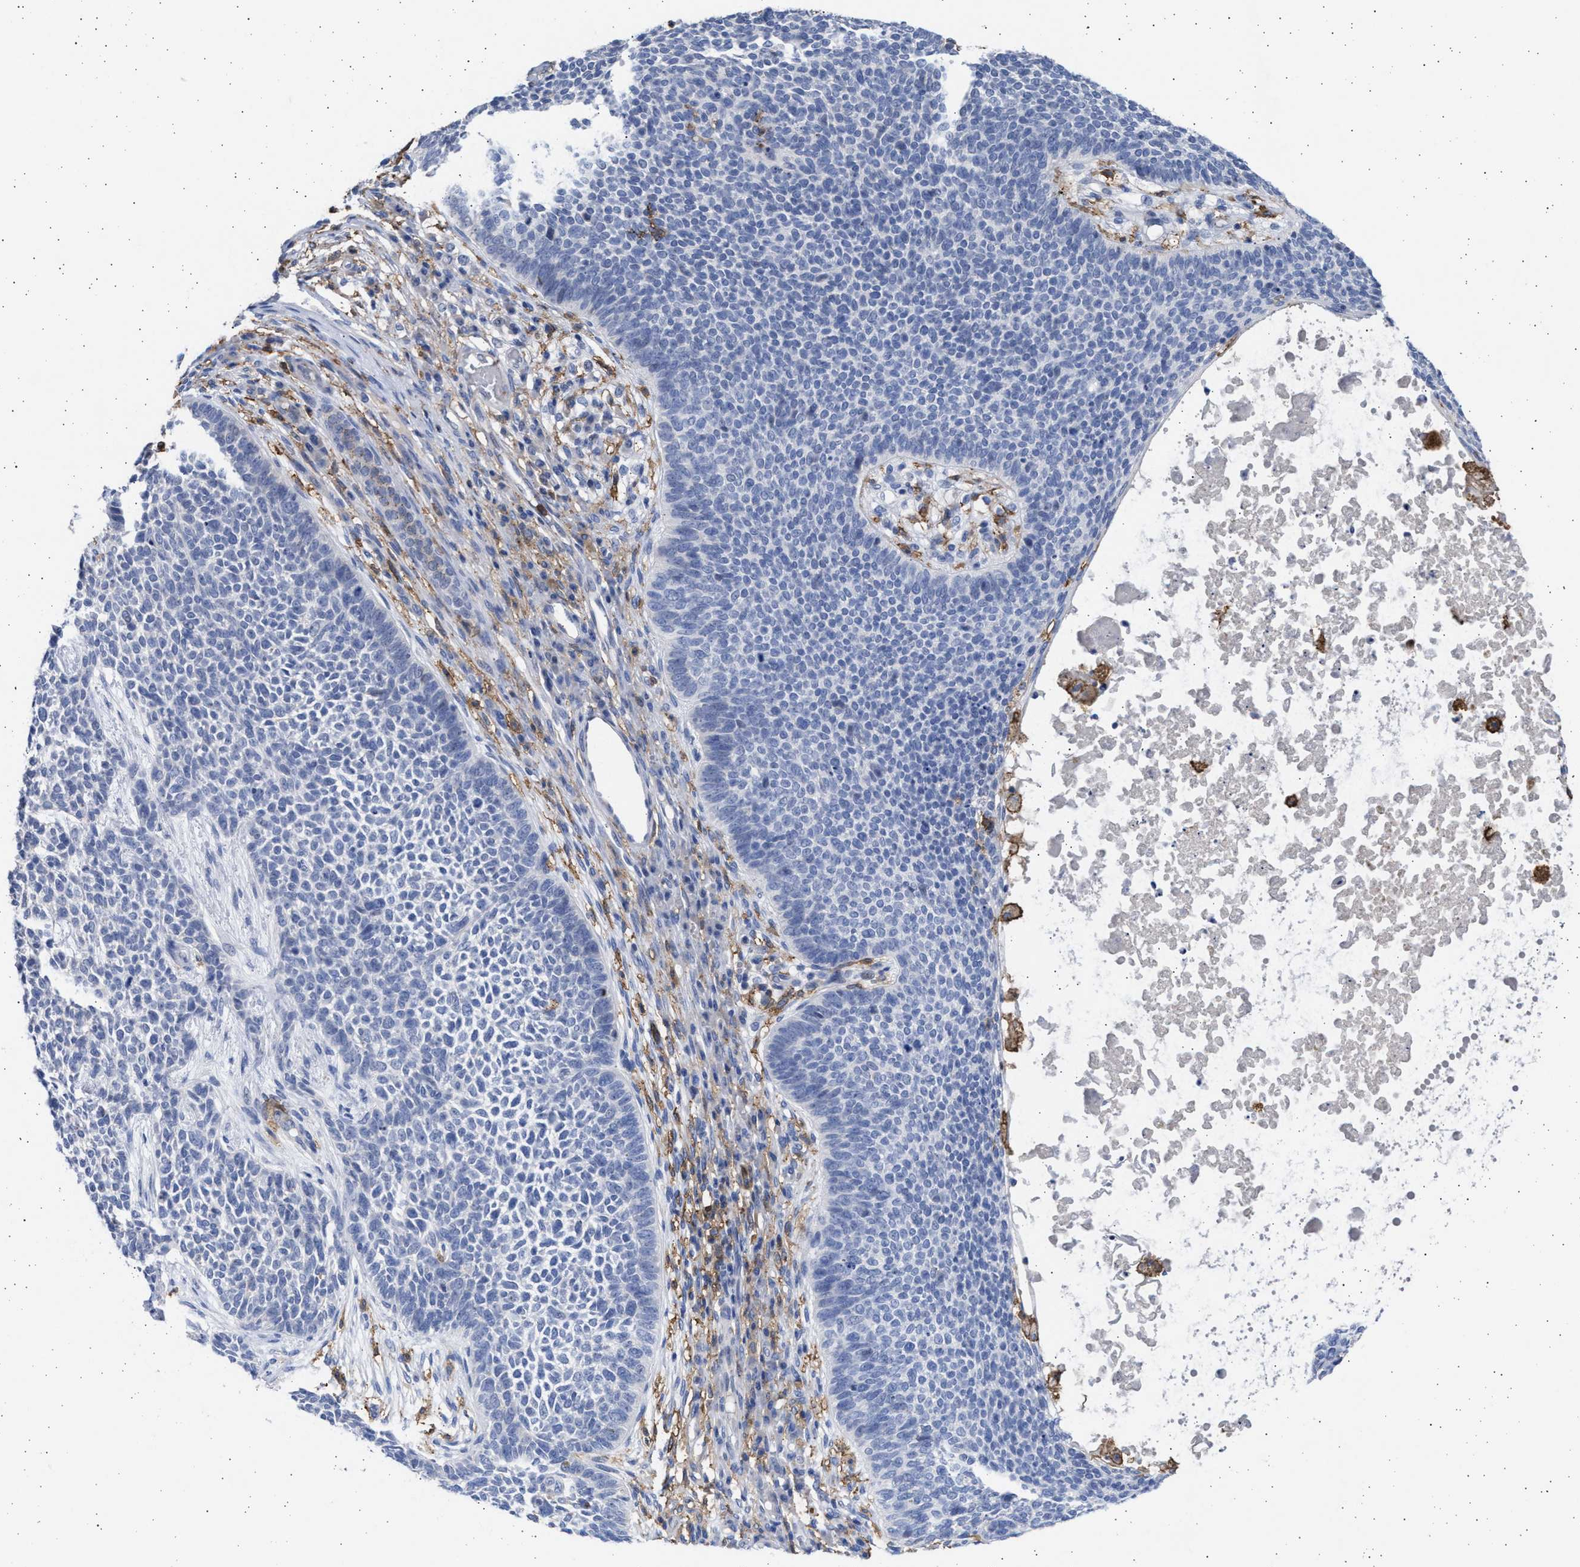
{"staining": {"intensity": "negative", "quantity": "none", "location": "none"}, "tissue": "skin cancer", "cell_type": "Tumor cells", "image_type": "cancer", "snomed": [{"axis": "morphology", "description": "Basal cell carcinoma"}, {"axis": "topography", "description": "Skin"}], "caption": "Immunohistochemistry histopathology image of neoplastic tissue: human skin cancer (basal cell carcinoma) stained with DAB (3,3'-diaminobenzidine) exhibits no significant protein staining in tumor cells.", "gene": "FCER1A", "patient": {"sex": "female", "age": 84}}